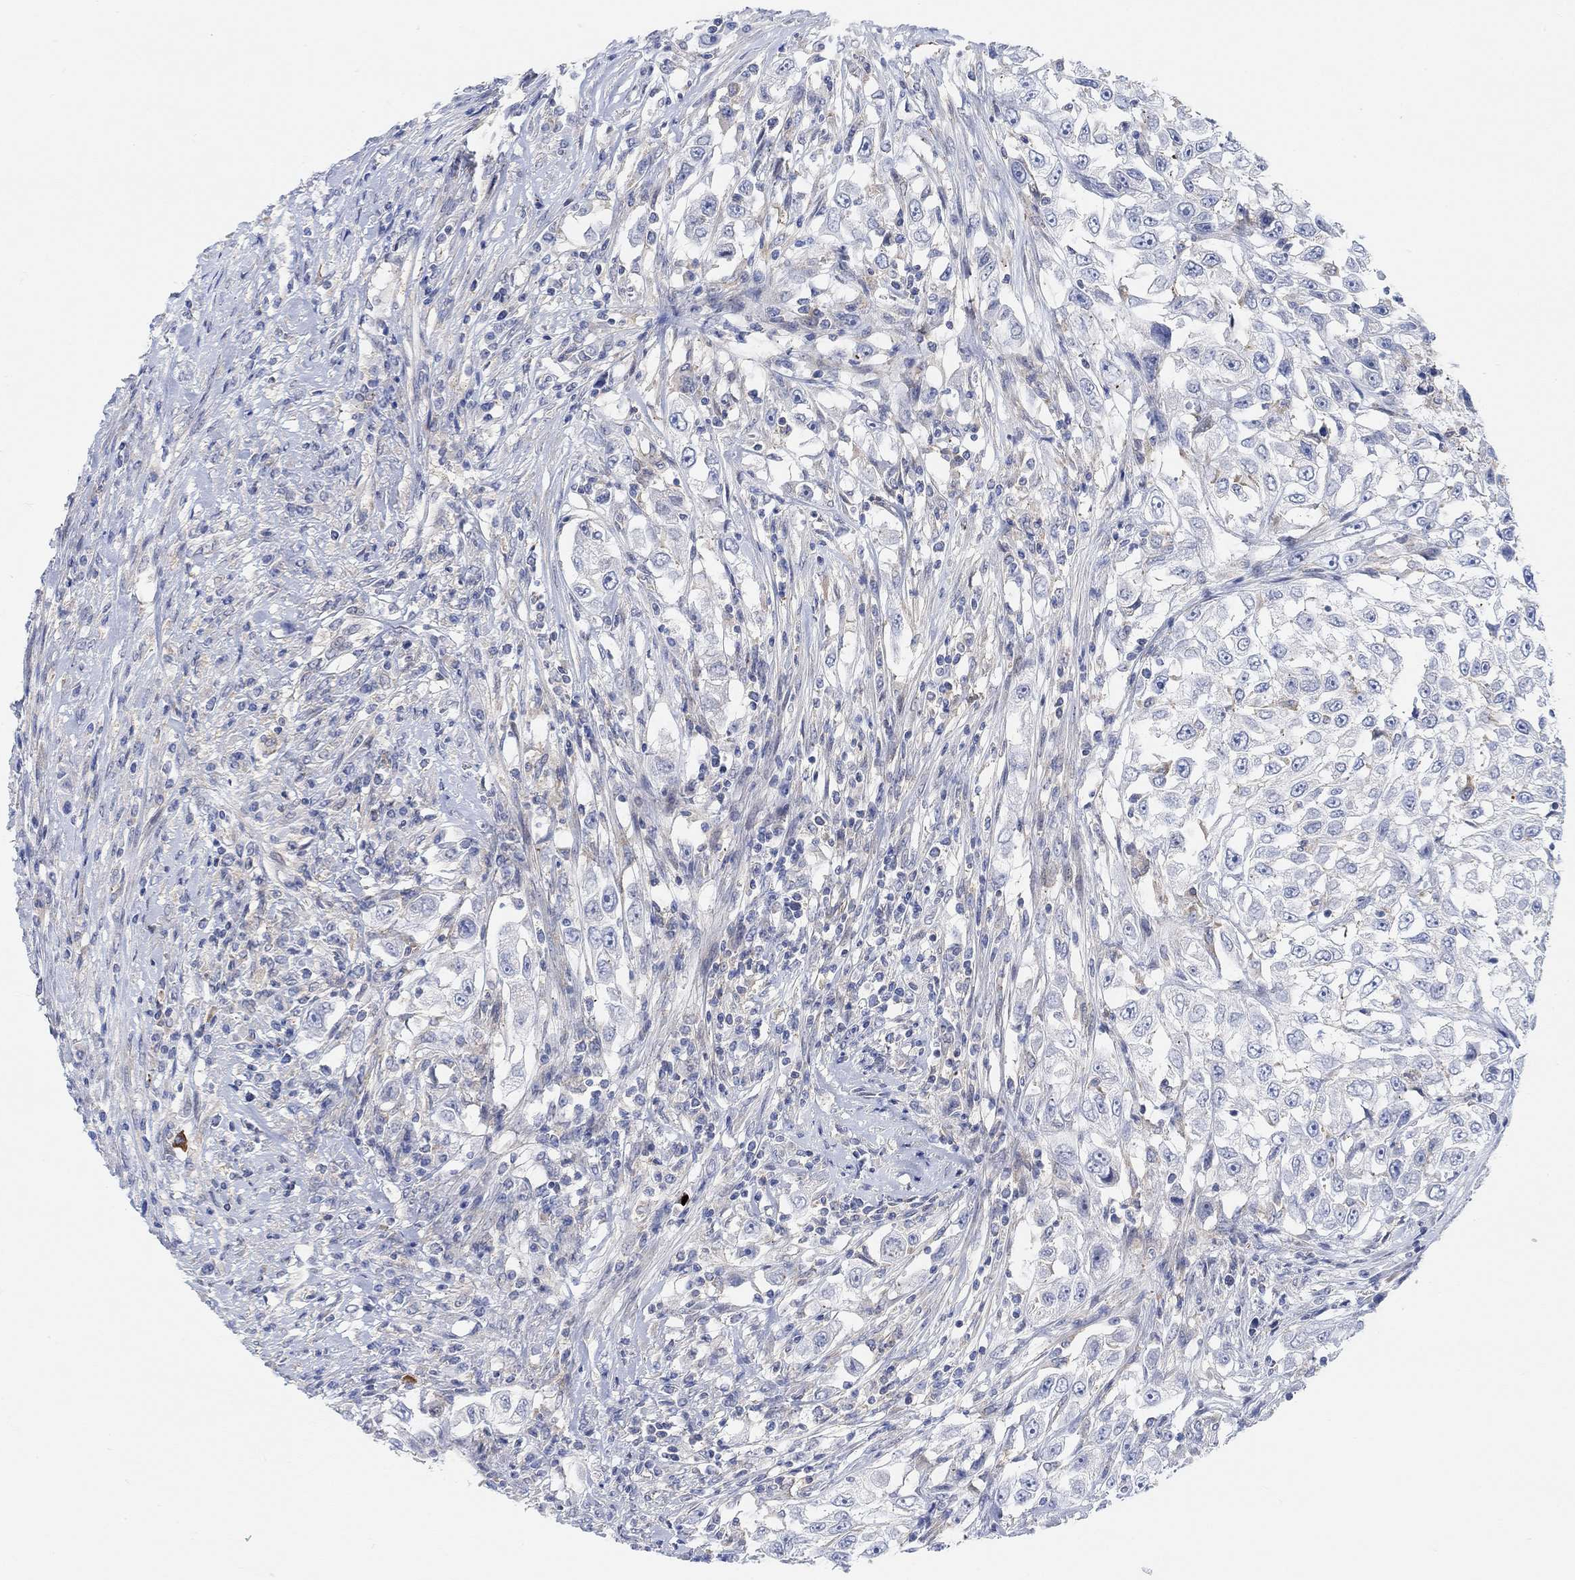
{"staining": {"intensity": "negative", "quantity": "none", "location": "none"}, "tissue": "urothelial cancer", "cell_type": "Tumor cells", "image_type": "cancer", "snomed": [{"axis": "morphology", "description": "Urothelial carcinoma, High grade"}, {"axis": "topography", "description": "Urinary bladder"}], "caption": "Human urothelial cancer stained for a protein using immunohistochemistry (IHC) exhibits no staining in tumor cells.", "gene": "PMFBP1", "patient": {"sex": "female", "age": 56}}